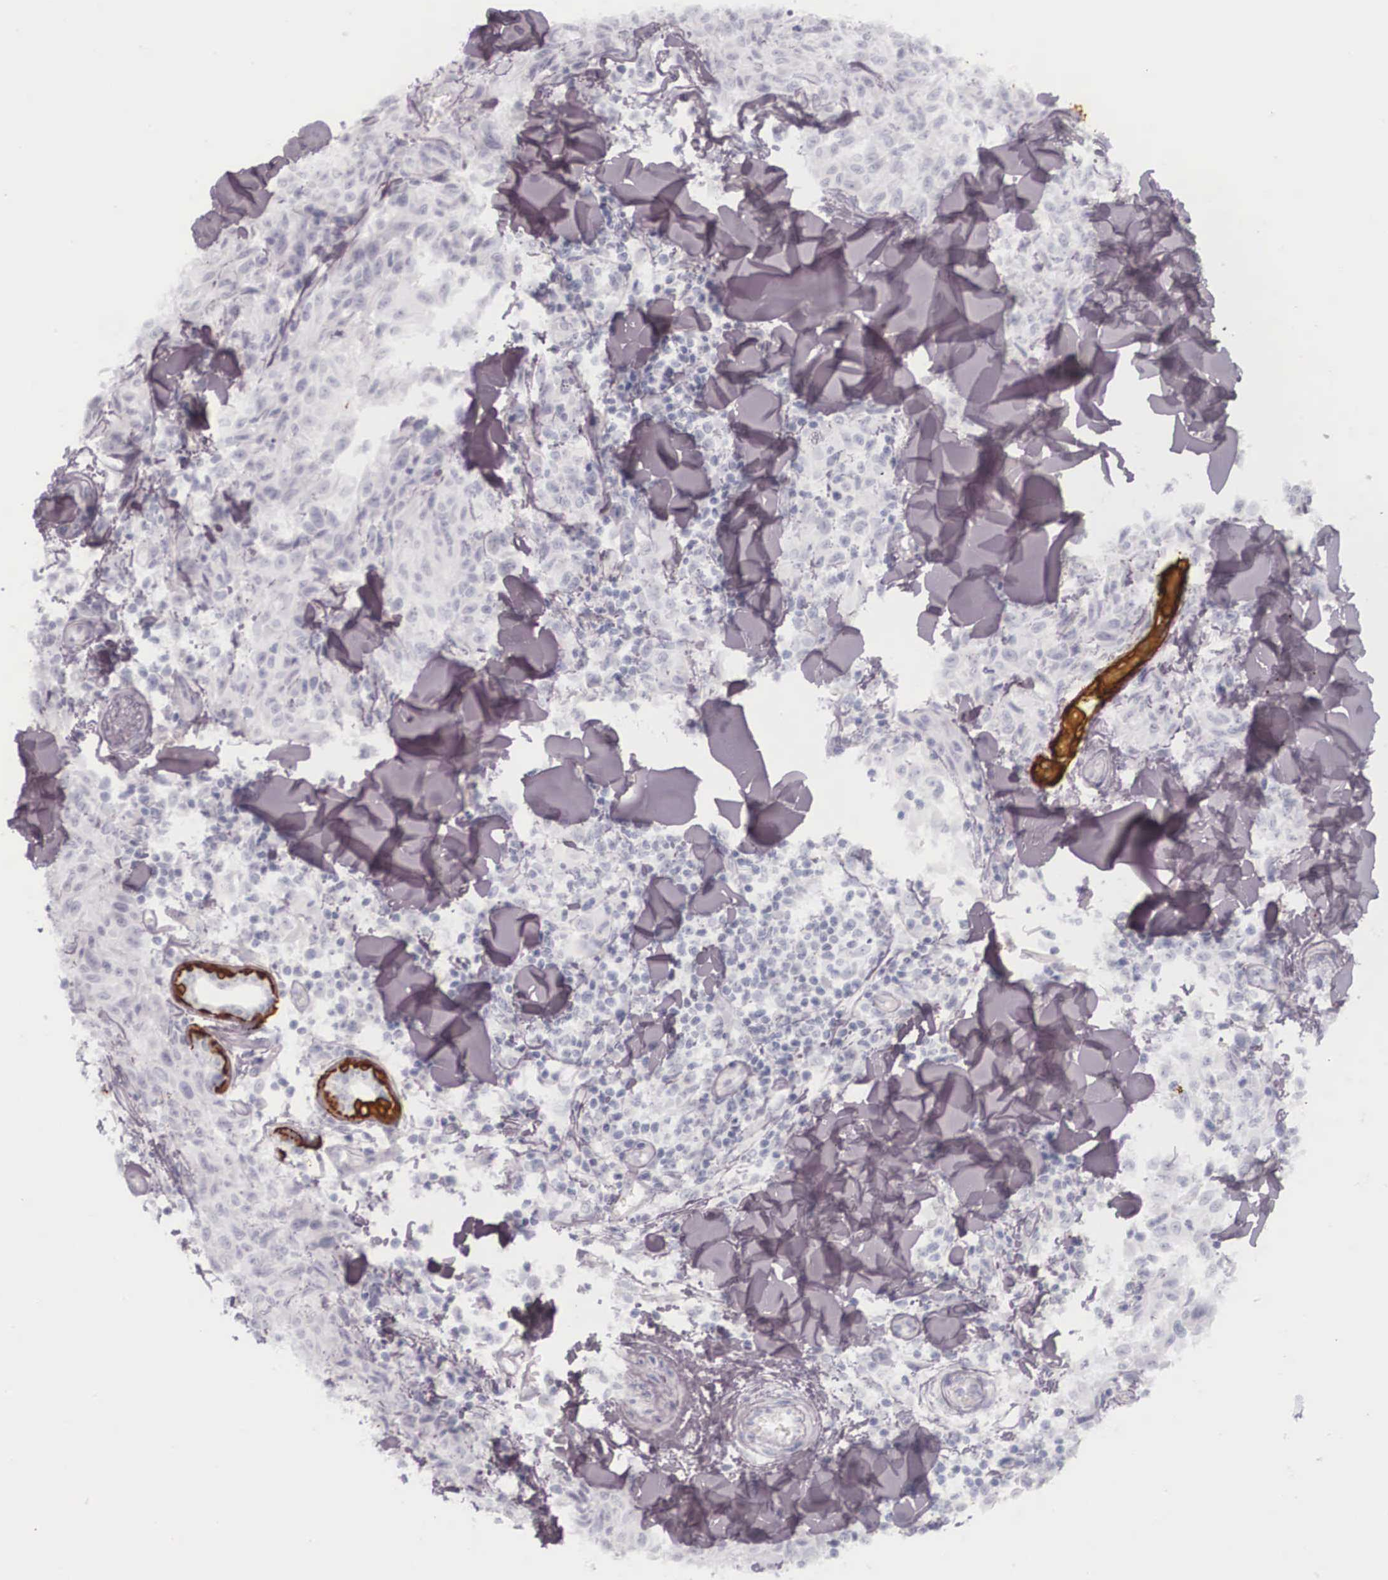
{"staining": {"intensity": "negative", "quantity": "none", "location": "none"}, "tissue": "melanoma", "cell_type": "Tumor cells", "image_type": "cancer", "snomed": [{"axis": "morphology", "description": "Malignant melanoma, NOS"}, {"axis": "topography", "description": "Skin"}], "caption": "Immunohistochemistry (IHC) micrograph of malignant melanoma stained for a protein (brown), which displays no positivity in tumor cells. (Brightfield microscopy of DAB immunohistochemistry at high magnification).", "gene": "KRT14", "patient": {"sex": "male", "age": 54}}